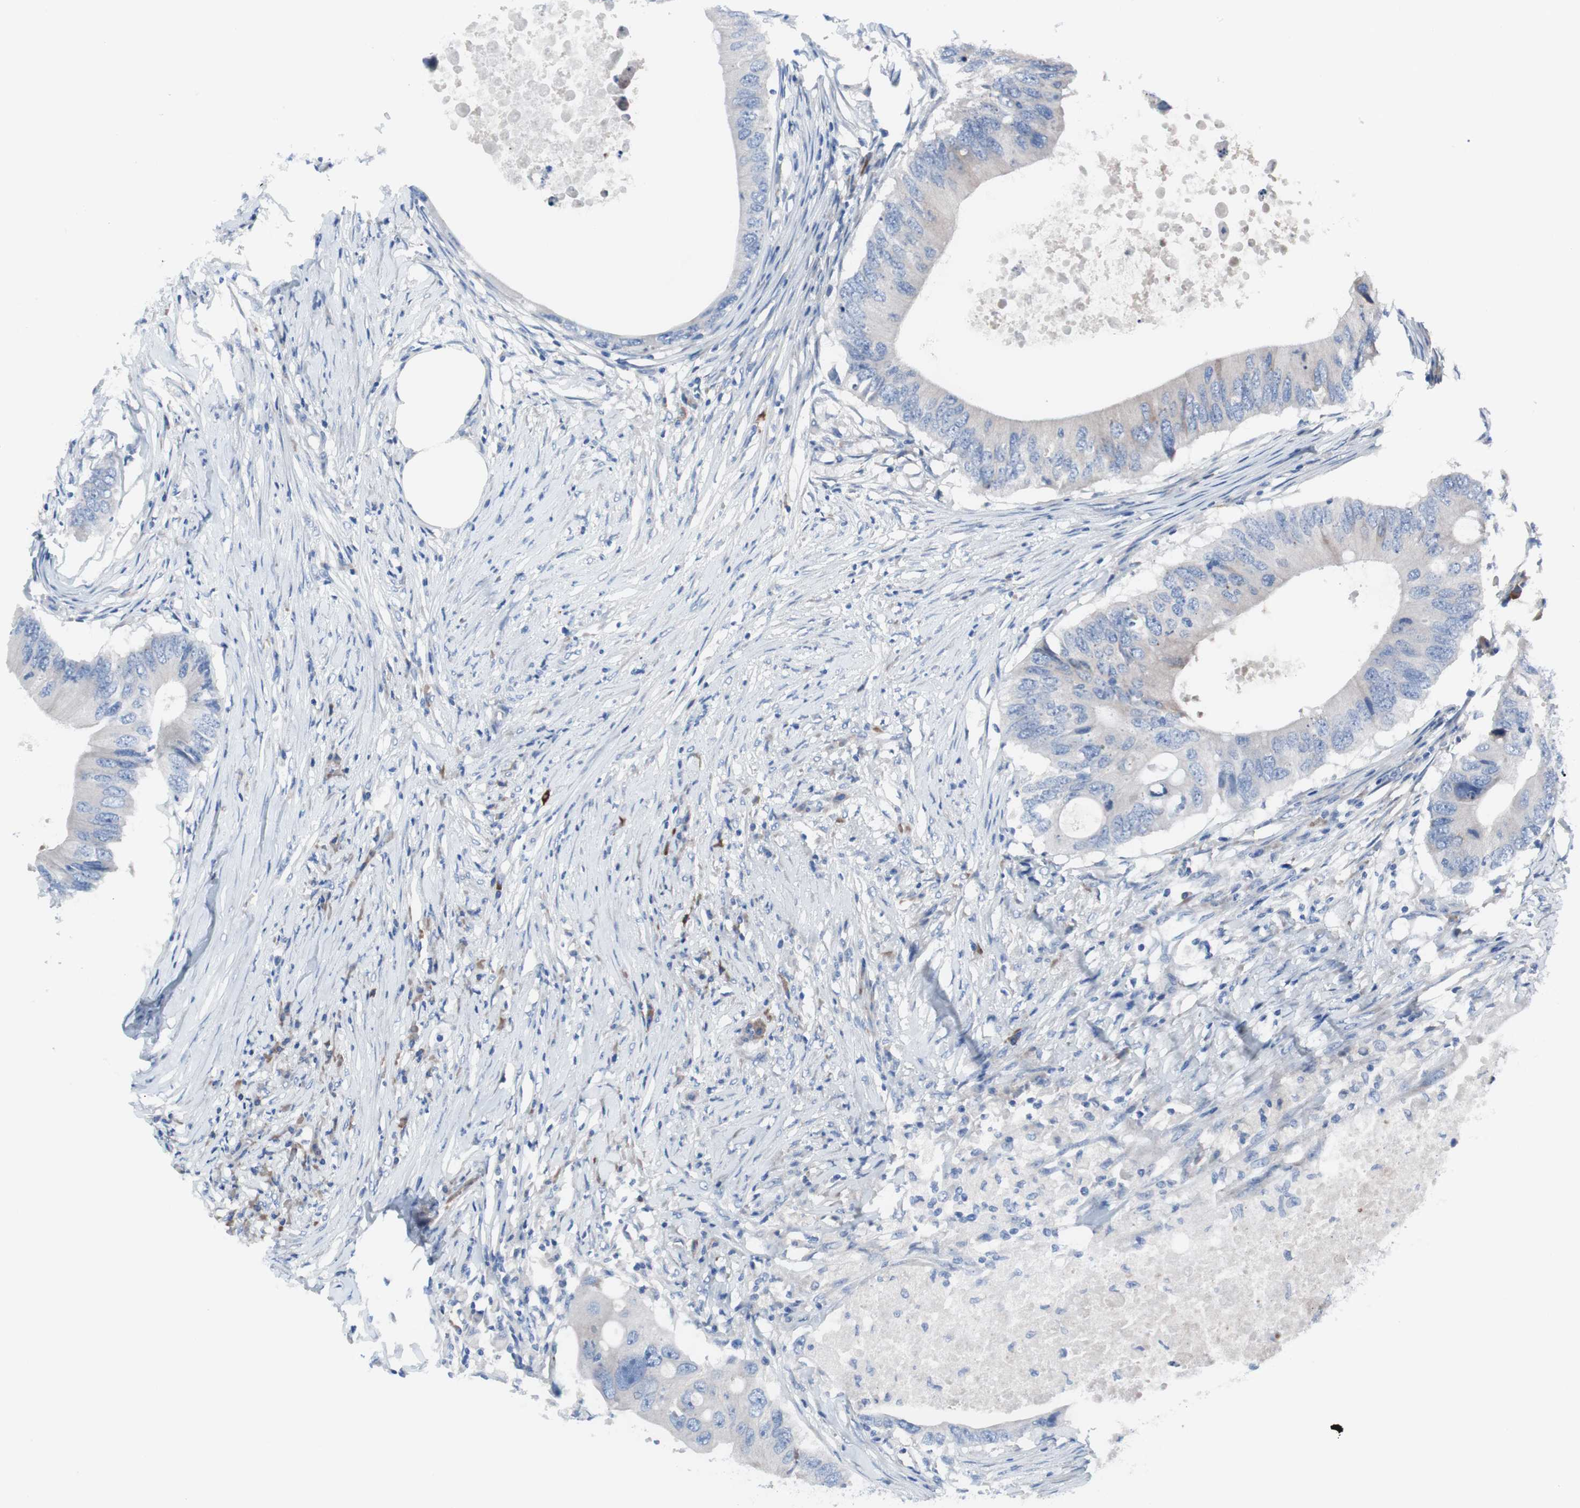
{"staining": {"intensity": "weak", "quantity": "25%-75%", "location": "cytoplasmic/membranous"}, "tissue": "colorectal cancer", "cell_type": "Tumor cells", "image_type": "cancer", "snomed": [{"axis": "morphology", "description": "Adenocarcinoma, NOS"}, {"axis": "topography", "description": "Colon"}], "caption": "Adenocarcinoma (colorectal) tissue demonstrates weak cytoplasmic/membranous staining in about 25%-75% of tumor cells (IHC, brightfield microscopy, high magnification).", "gene": "KANSL1", "patient": {"sex": "male", "age": 71}}